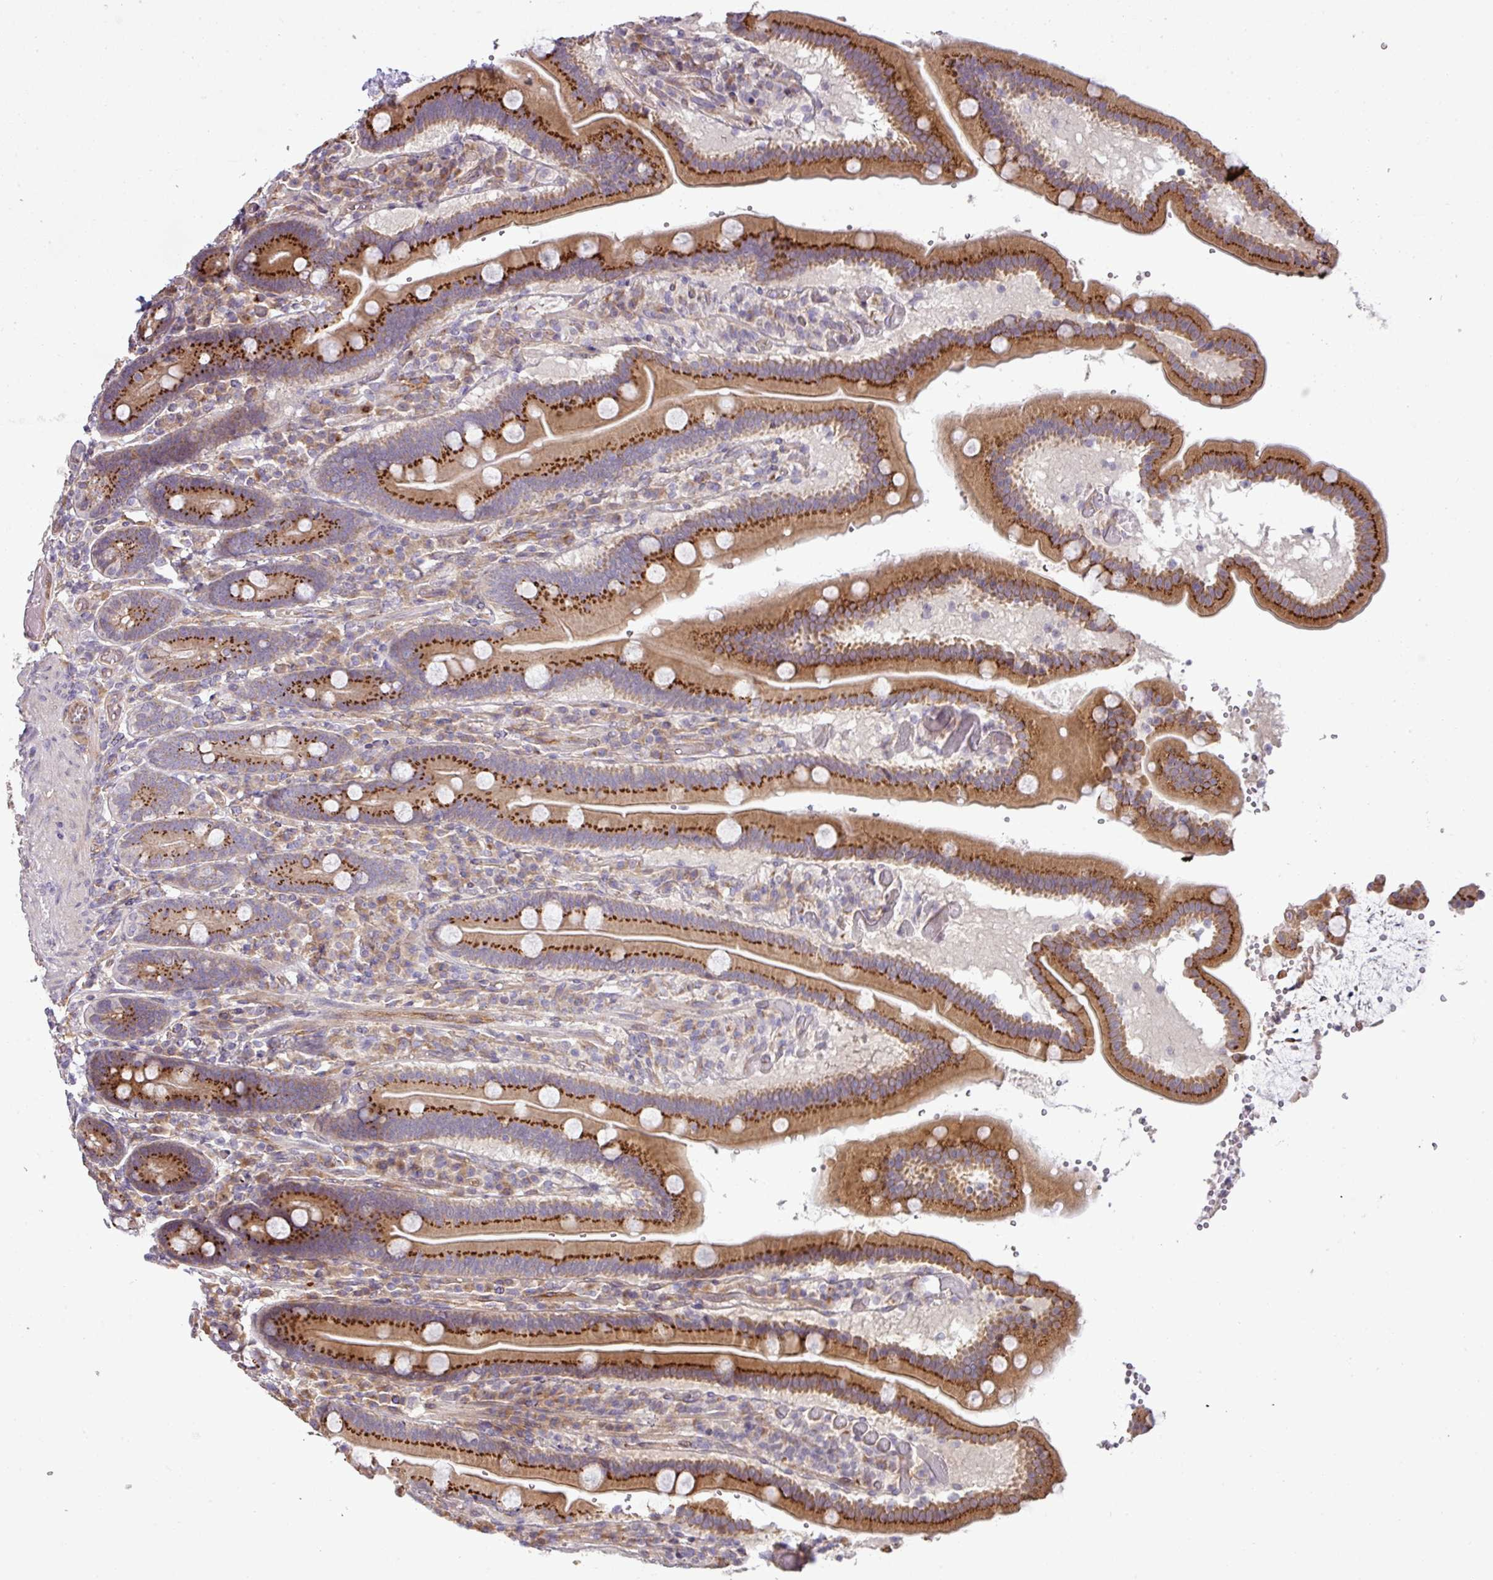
{"staining": {"intensity": "strong", "quantity": ">75%", "location": "cytoplasmic/membranous"}, "tissue": "duodenum", "cell_type": "Glandular cells", "image_type": "normal", "snomed": [{"axis": "morphology", "description": "Normal tissue, NOS"}, {"axis": "topography", "description": "Duodenum"}], "caption": "Protein analysis of normal duodenum reveals strong cytoplasmic/membranous positivity in about >75% of glandular cells. The staining was performed using DAB (3,3'-diaminobenzidine), with brown indicating positive protein expression. Nuclei are stained blue with hematoxylin.", "gene": "TIMMDC1", "patient": {"sex": "female", "age": 62}}